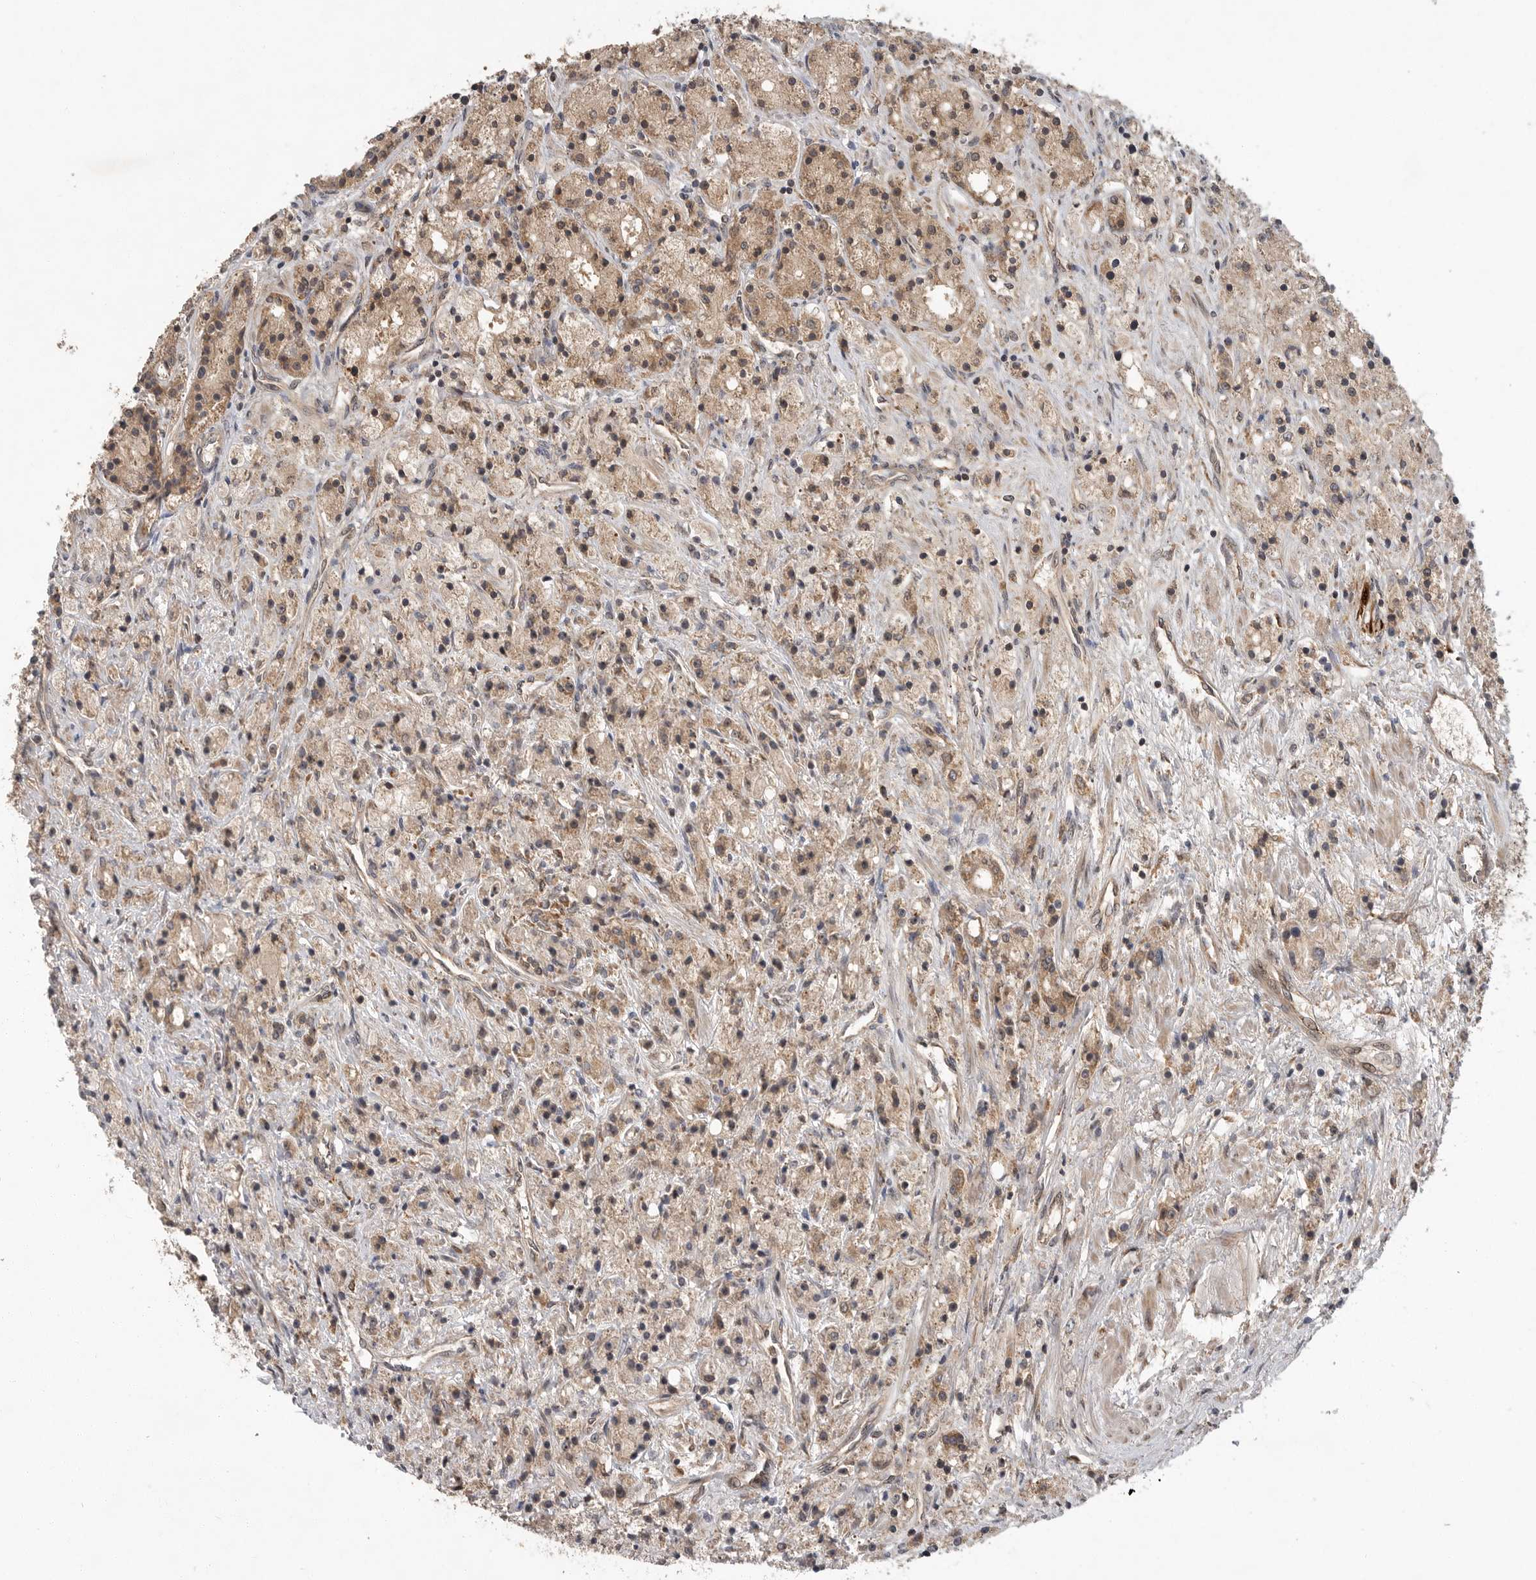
{"staining": {"intensity": "moderate", "quantity": ">75%", "location": "cytoplasmic/membranous"}, "tissue": "prostate cancer", "cell_type": "Tumor cells", "image_type": "cancer", "snomed": [{"axis": "morphology", "description": "Adenocarcinoma, High grade"}, {"axis": "topography", "description": "Prostate"}], "caption": "Immunohistochemical staining of human prostate high-grade adenocarcinoma displays moderate cytoplasmic/membranous protein expression in about >75% of tumor cells.", "gene": "OSBPL9", "patient": {"sex": "male", "age": 60}}